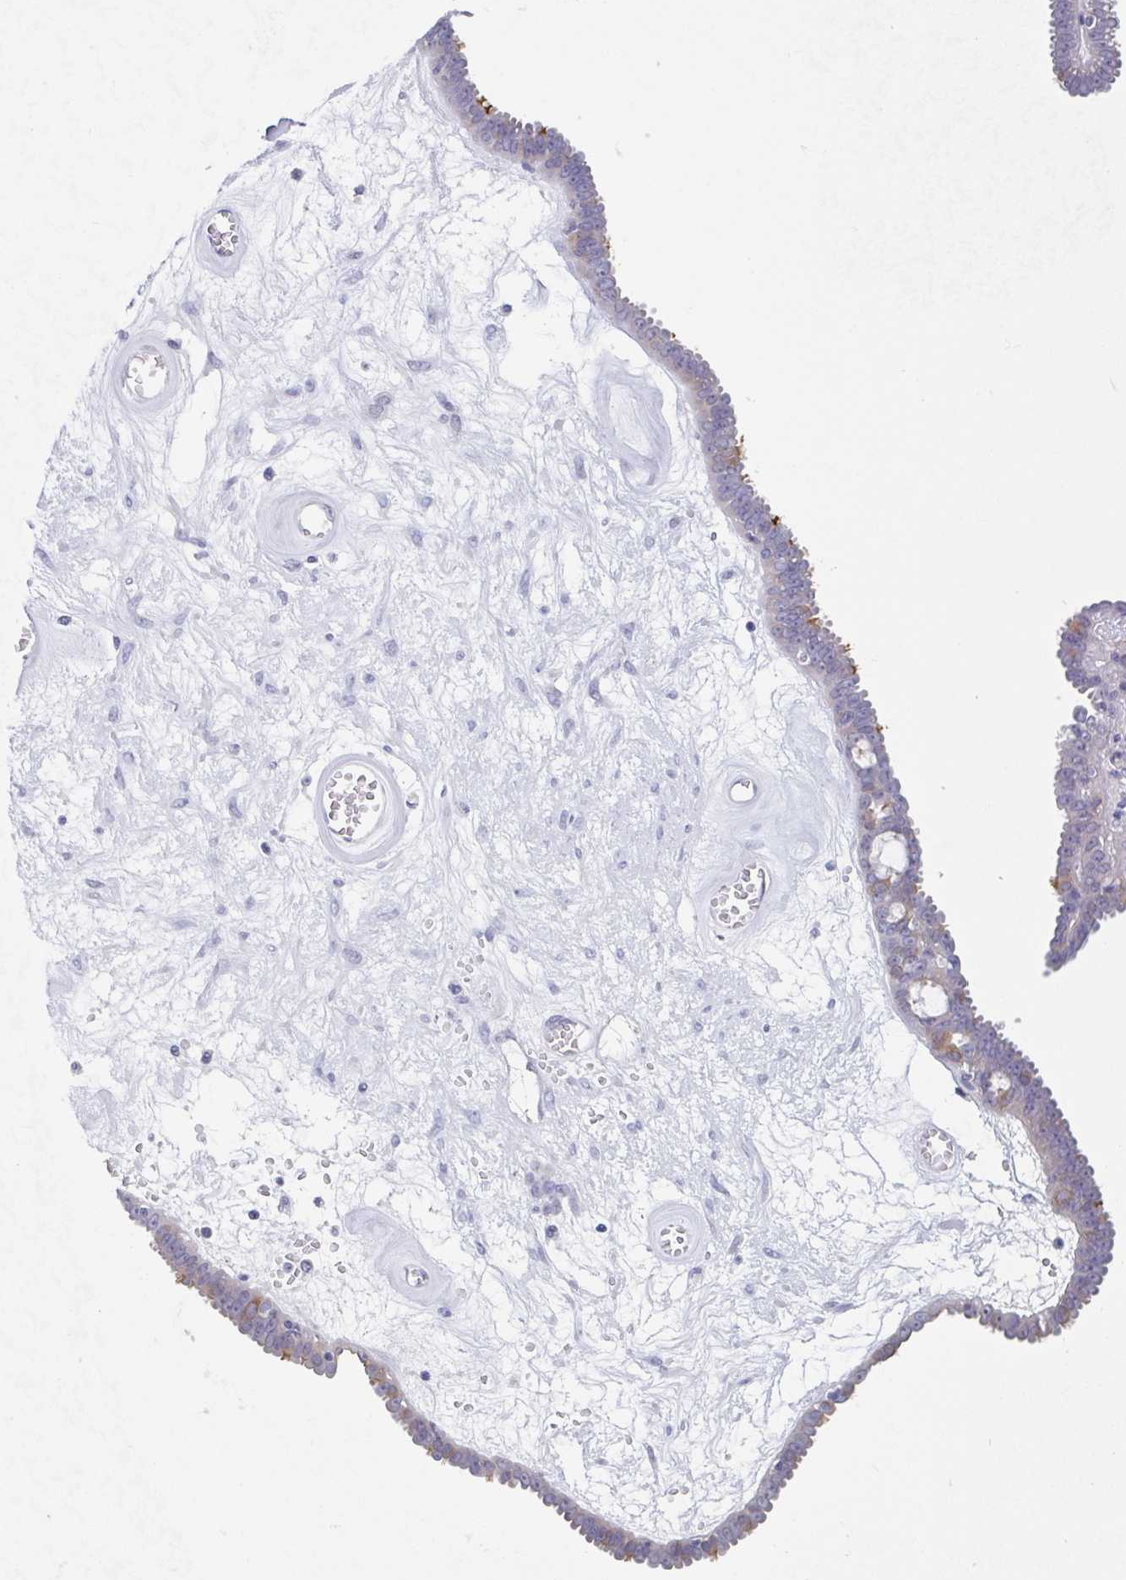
{"staining": {"intensity": "weak", "quantity": "<25%", "location": "cytoplasmic/membranous"}, "tissue": "ovarian cancer", "cell_type": "Tumor cells", "image_type": "cancer", "snomed": [{"axis": "morphology", "description": "Cystadenocarcinoma, serous, NOS"}, {"axis": "topography", "description": "Ovary"}], "caption": "There is no significant staining in tumor cells of ovarian serous cystadenocarcinoma. The staining is performed using DAB (3,3'-diaminobenzidine) brown chromogen with nuclei counter-stained in using hematoxylin.", "gene": "TEX12", "patient": {"sex": "female", "age": 71}}